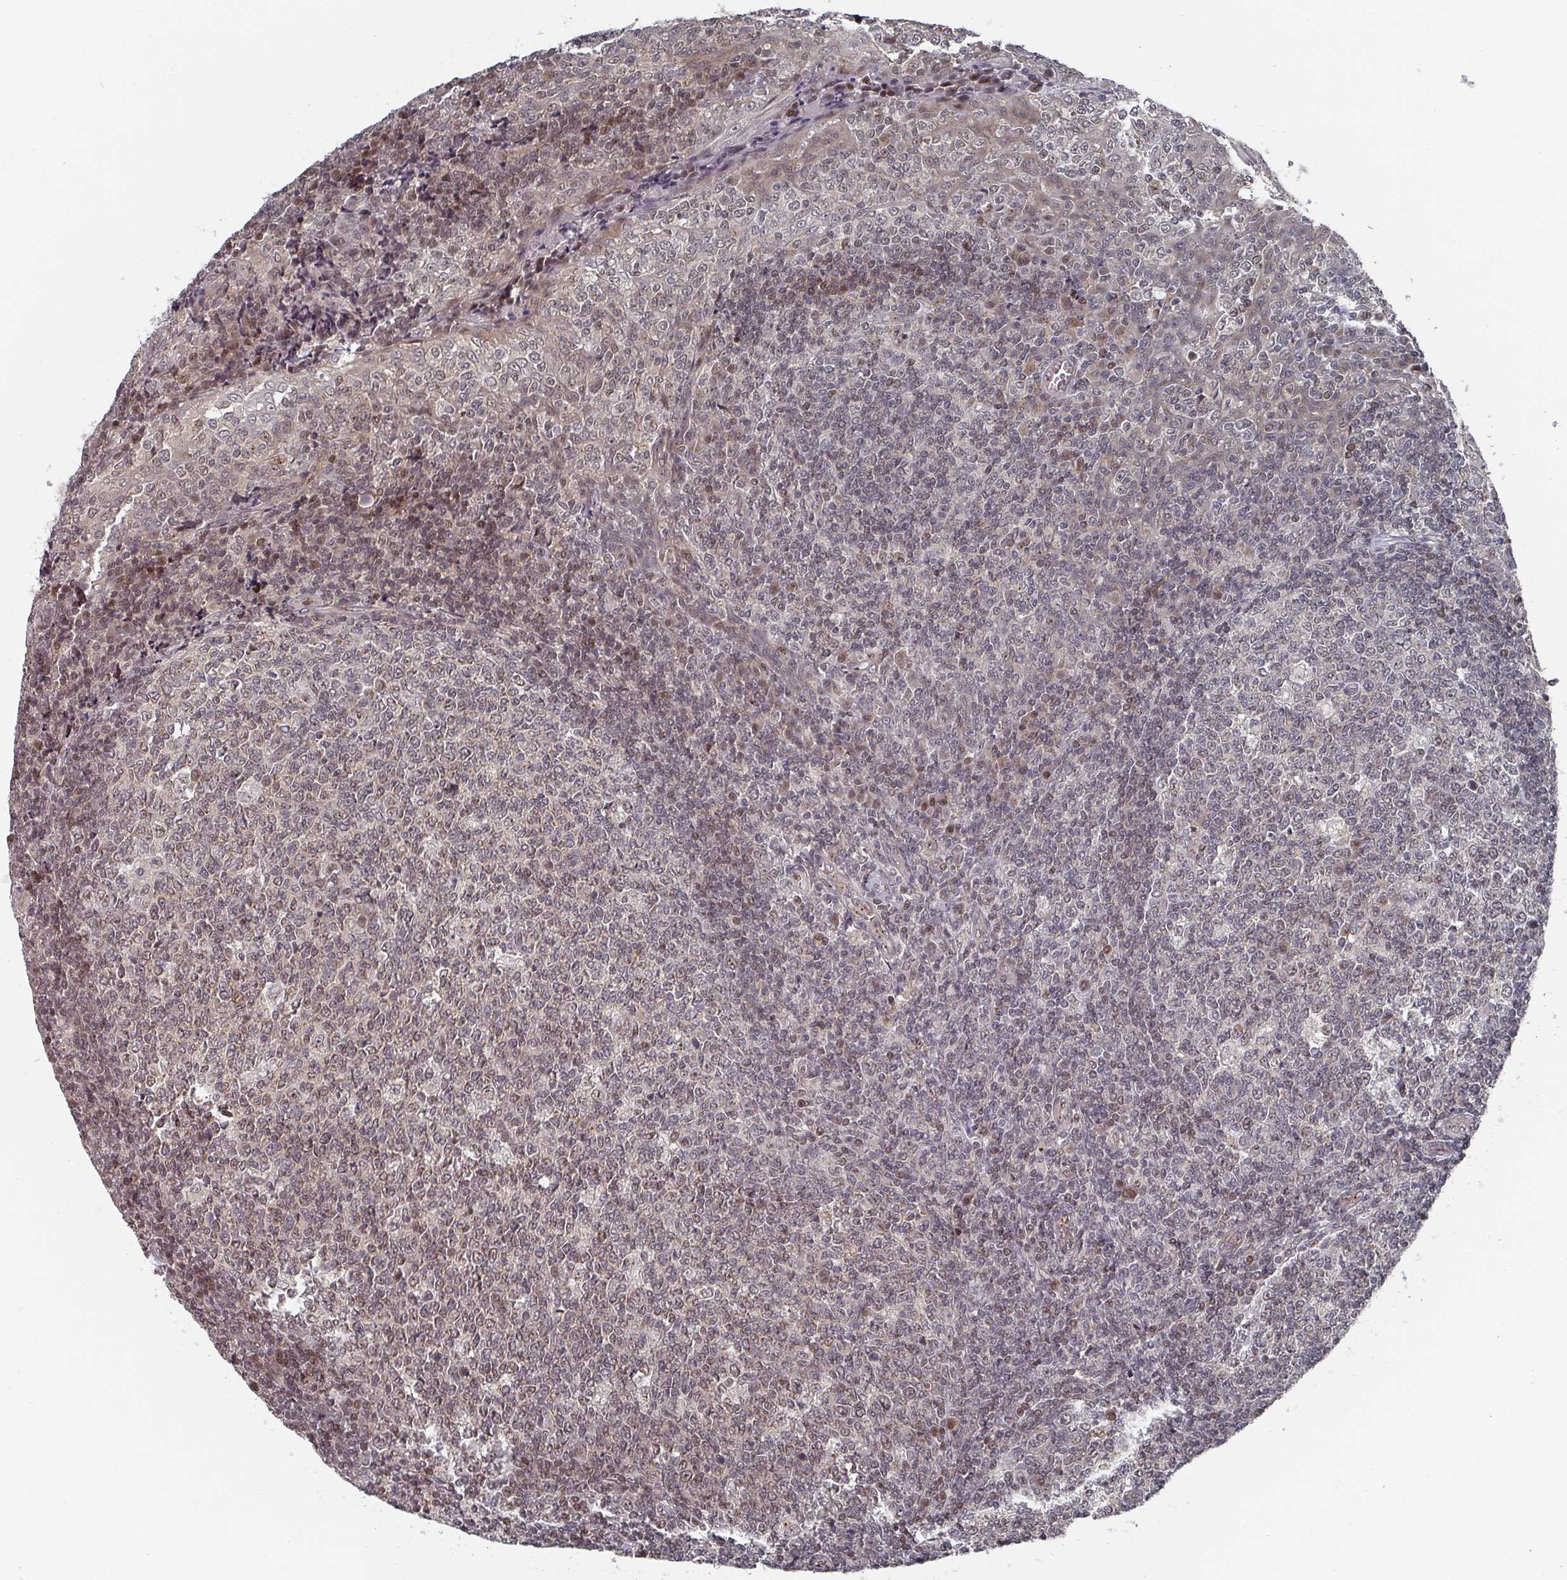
{"staining": {"intensity": "weak", "quantity": "25%-75%", "location": "nuclear"}, "tissue": "tonsil", "cell_type": "Germinal center cells", "image_type": "normal", "snomed": [{"axis": "morphology", "description": "Normal tissue, NOS"}, {"axis": "topography", "description": "Tonsil"}], "caption": "Immunohistochemistry histopathology image of benign tonsil stained for a protein (brown), which reveals low levels of weak nuclear staining in about 25%-75% of germinal center cells.", "gene": "KIF1C", "patient": {"sex": "female", "age": 19}}